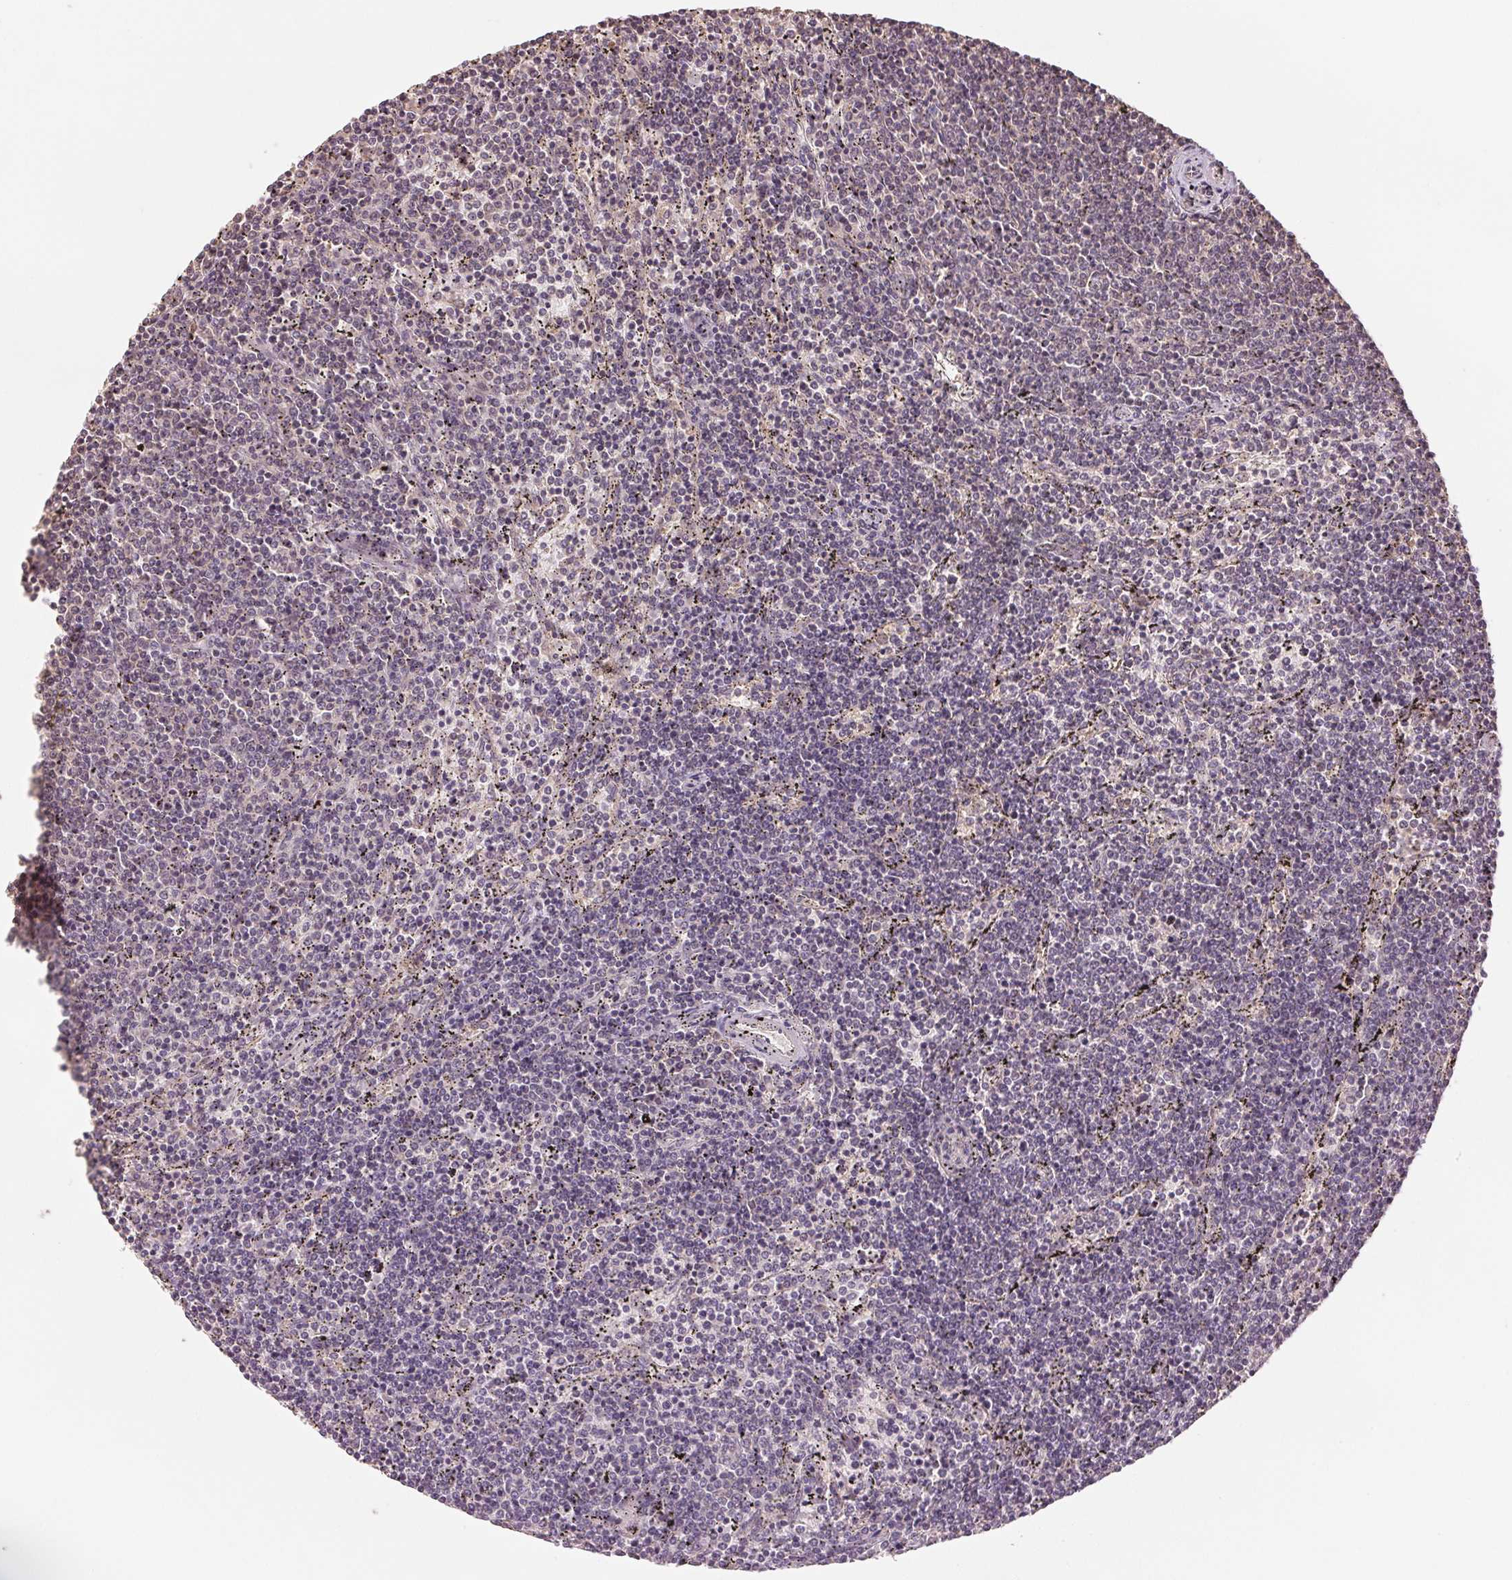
{"staining": {"intensity": "negative", "quantity": "none", "location": "none"}, "tissue": "lymphoma", "cell_type": "Tumor cells", "image_type": "cancer", "snomed": [{"axis": "morphology", "description": "Malignant lymphoma, non-Hodgkin's type, Low grade"}, {"axis": "topography", "description": "Spleen"}], "caption": "Immunohistochemistry (IHC) micrograph of lymphoma stained for a protein (brown), which shows no staining in tumor cells. Nuclei are stained in blue.", "gene": "COX14", "patient": {"sex": "female", "age": 50}}